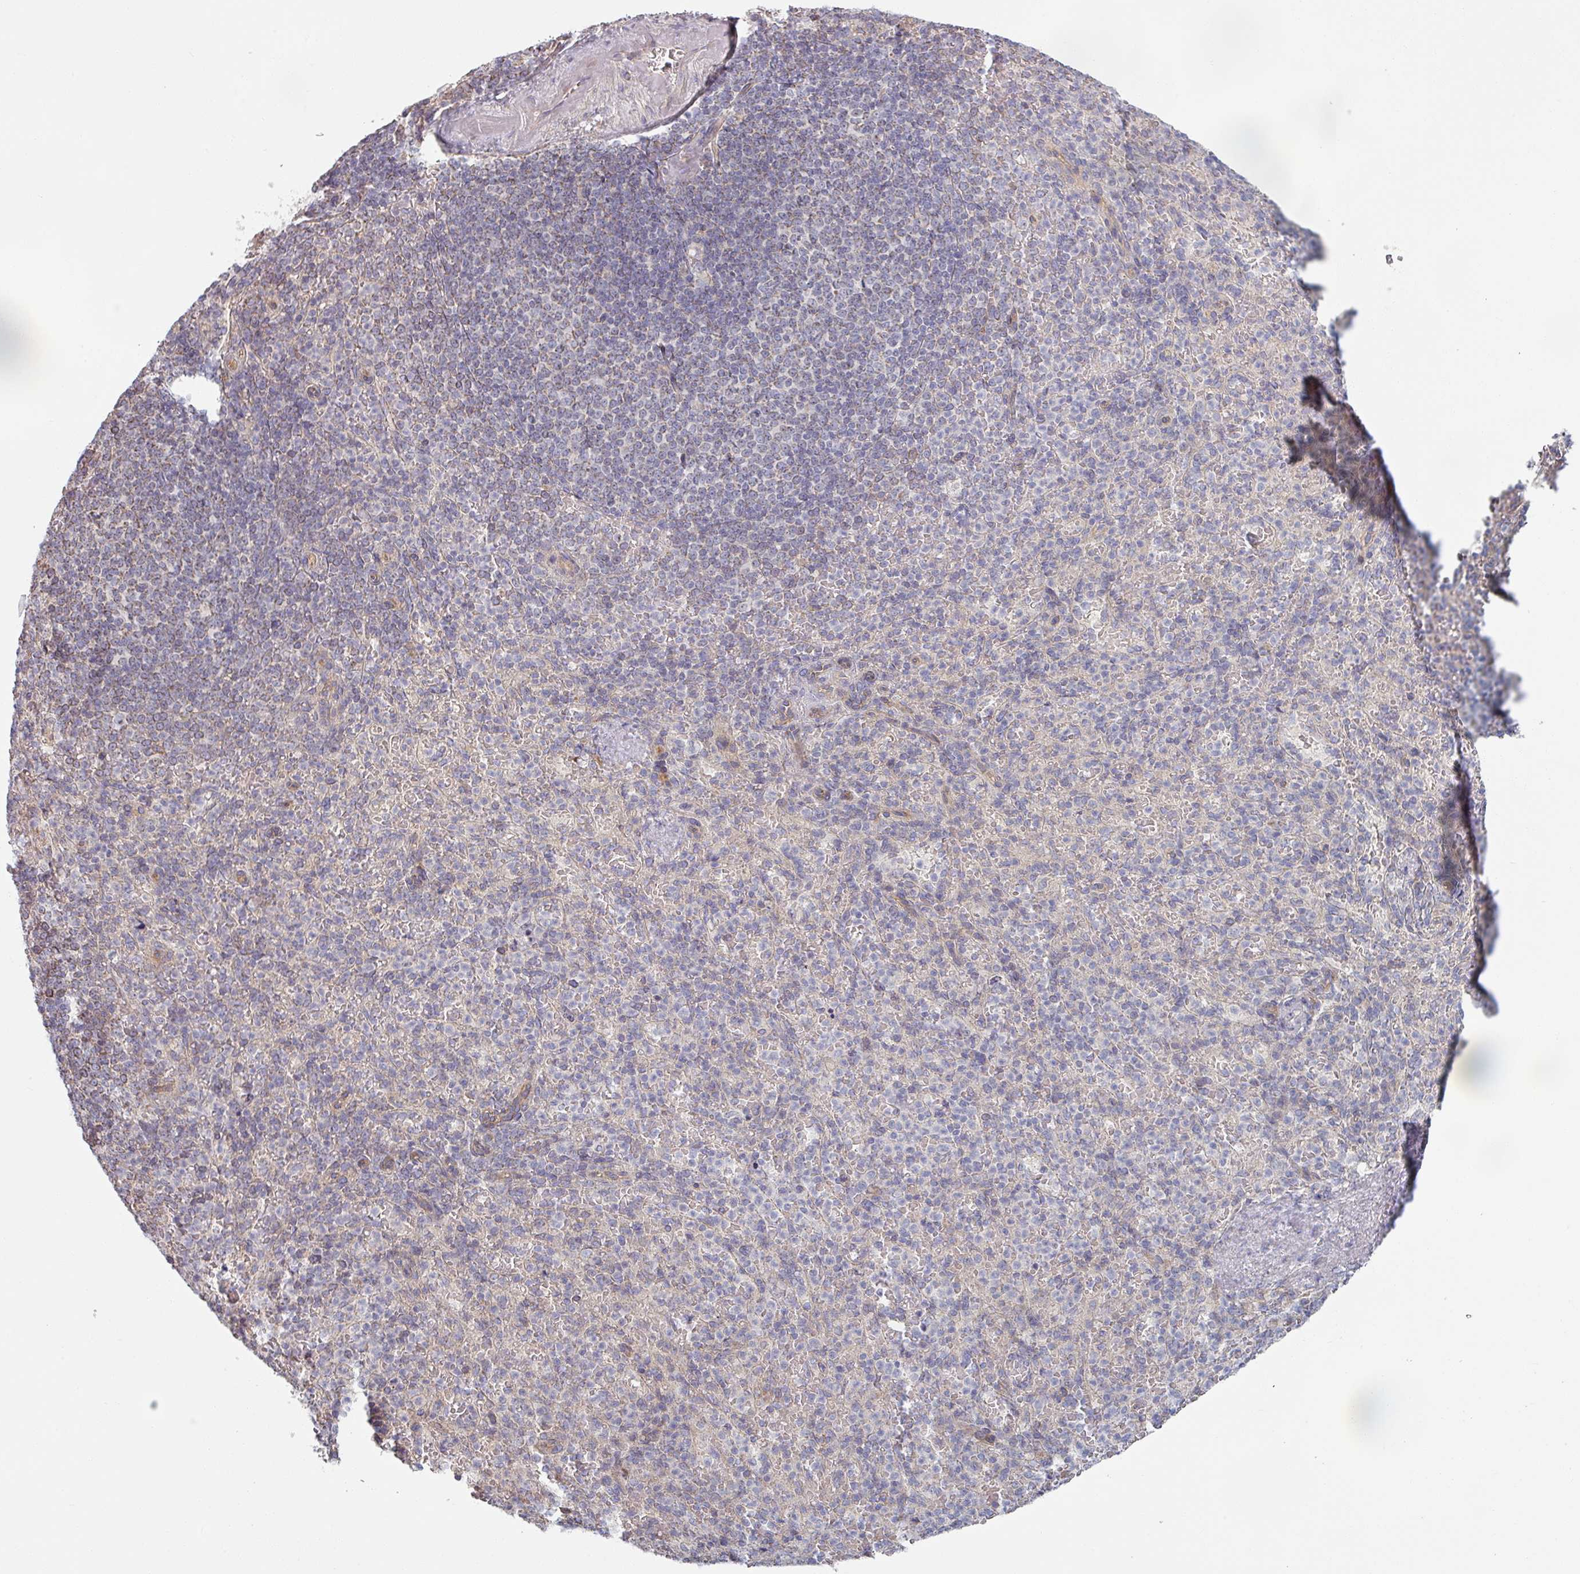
{"staining": {"intensity": "negative", "quantity": "none", "location": "none"}, "tissue": "spleen", "cell_type": "Cells in red pulp", "image_type": "normal", "snomed": [{"axis": "morphology", "description": "Normal tissue, NOS"}, {"axis": "topography", "description": "Spleen"}], "caption": "Immunohistochemistry (IHC) of normal human spleen displays no expression in cells in red pulp.", "gene": "PLEKHJ1", "patient": {"sex": "female", "age": 74}}